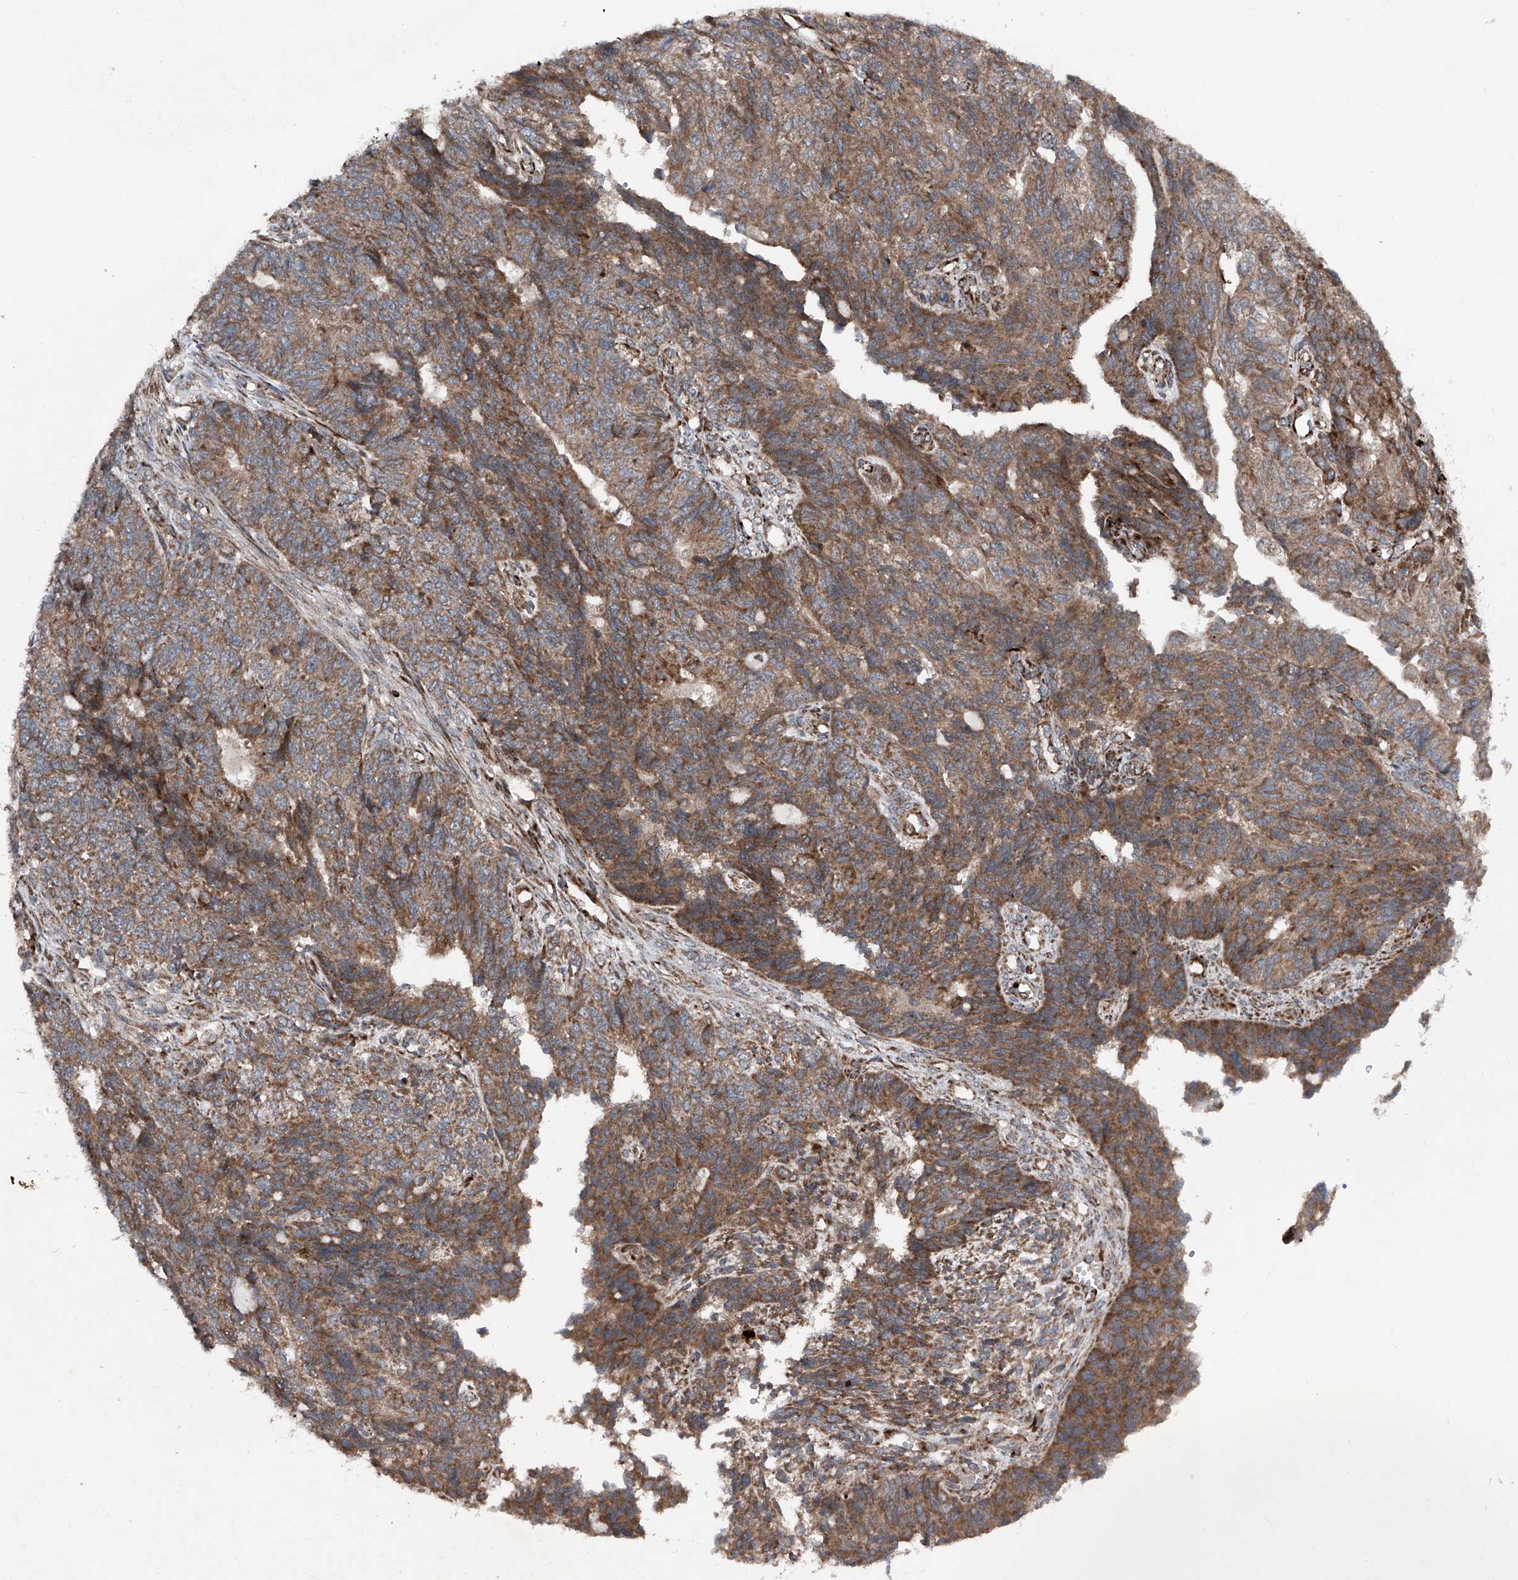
{"staining": {"intensity": "moderate", "quantity": ">75%", "location": "cytoplasmic/membranous"}, "tissue": "endometrial cancer", "cell_type": "Tumor cells", "image_type": "cancer", "snomed": [{"axis": "morphology", "description": "Adenocarcinoma, NOS"}, {"axis": "topography", "description": "Endometrium"}], "caption": "Immunohistochemistry (IHC) of human adenocarcinoma (endometrial) demonstrates medium levels of moderate cytoplasmic/membranous staining in about >75% of tumor cells.", "gene": "DAD1", "patient": {"sex": "female", "age": 32}}